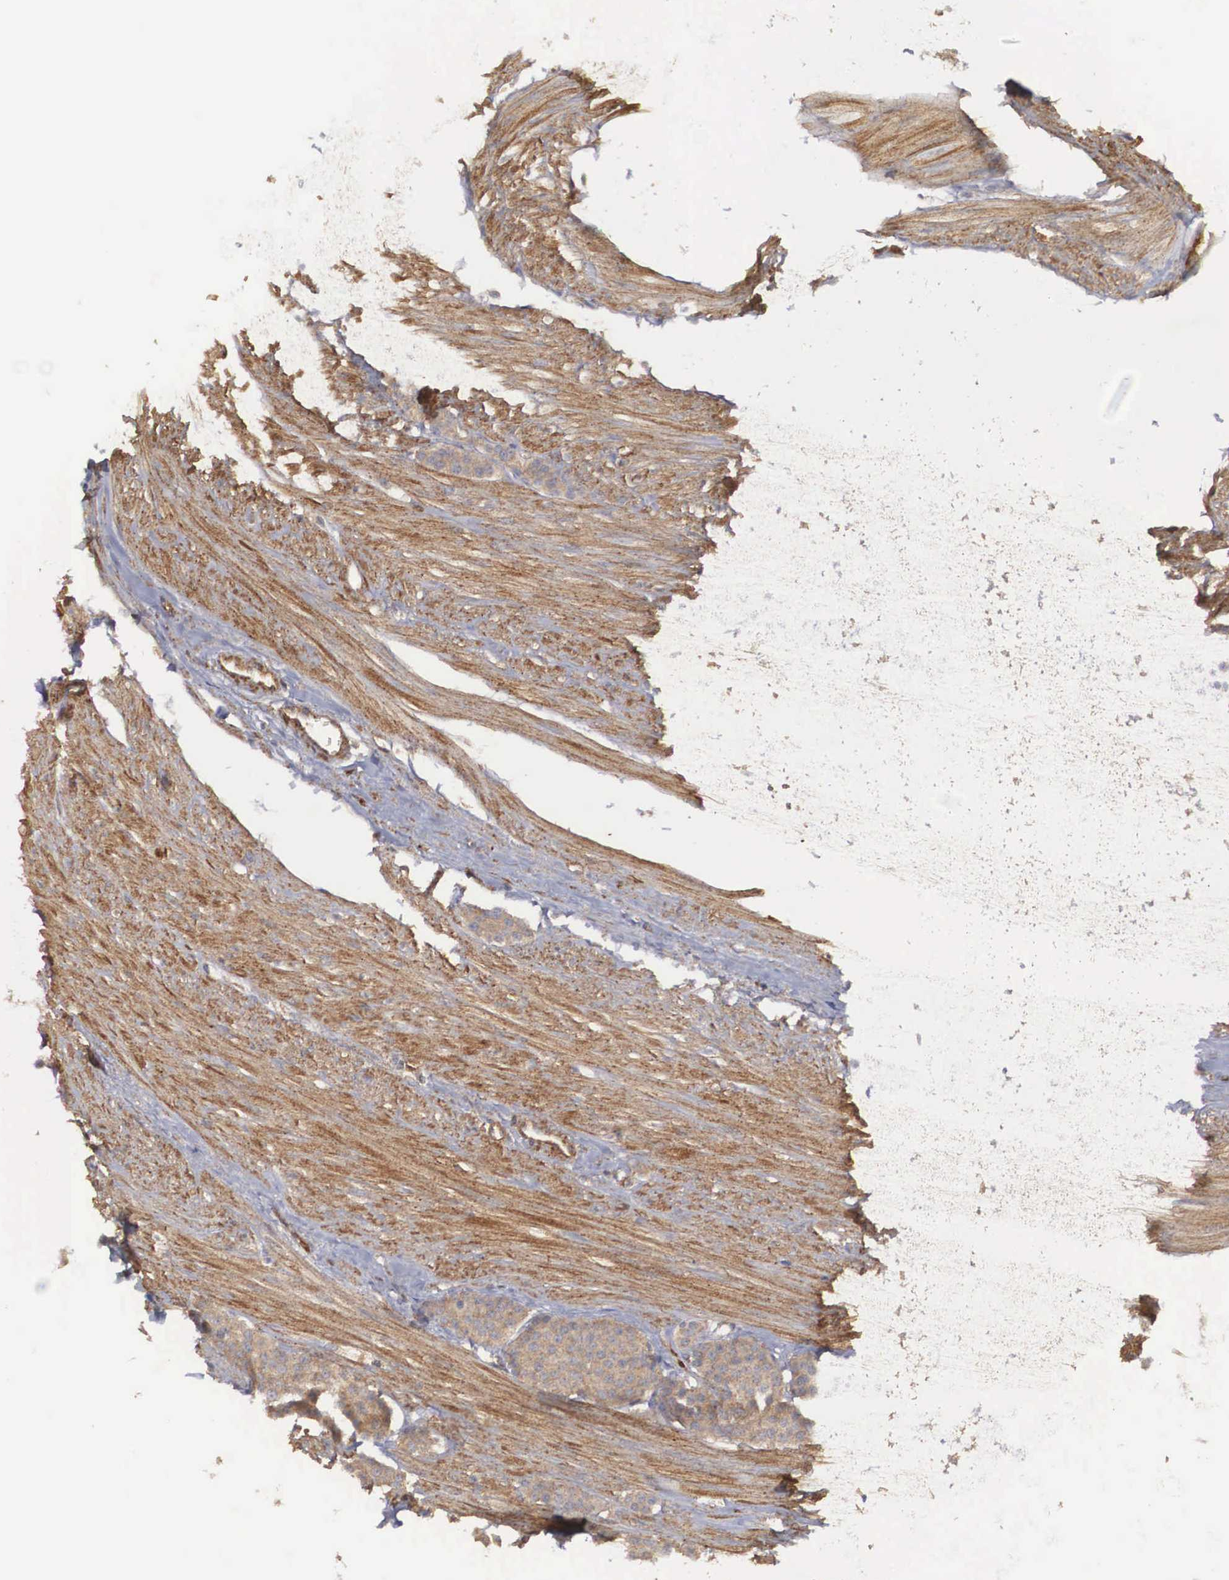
{"staining": {"intensity": "moderate", "quantity": ">75%", "location": "cytoplasmic/membranous"}, "tissue": "carcinoid", "cell_type": "Tumor cells", "image_type": "cancer", "snomed": [{"axis": "morphology", "description": "Carcinoid, malignant, NOS"}, {"axis": "topography", "description": "Small intestine"}], "caption": "Immunohistochemical staining of human malignant carcinoid shows moderate cytoplasmic/membranous protein positivity in approximately >75% of tumor cells.", "gene": "ARMCX4", "patient": {"sex": "male", "age": 60}}